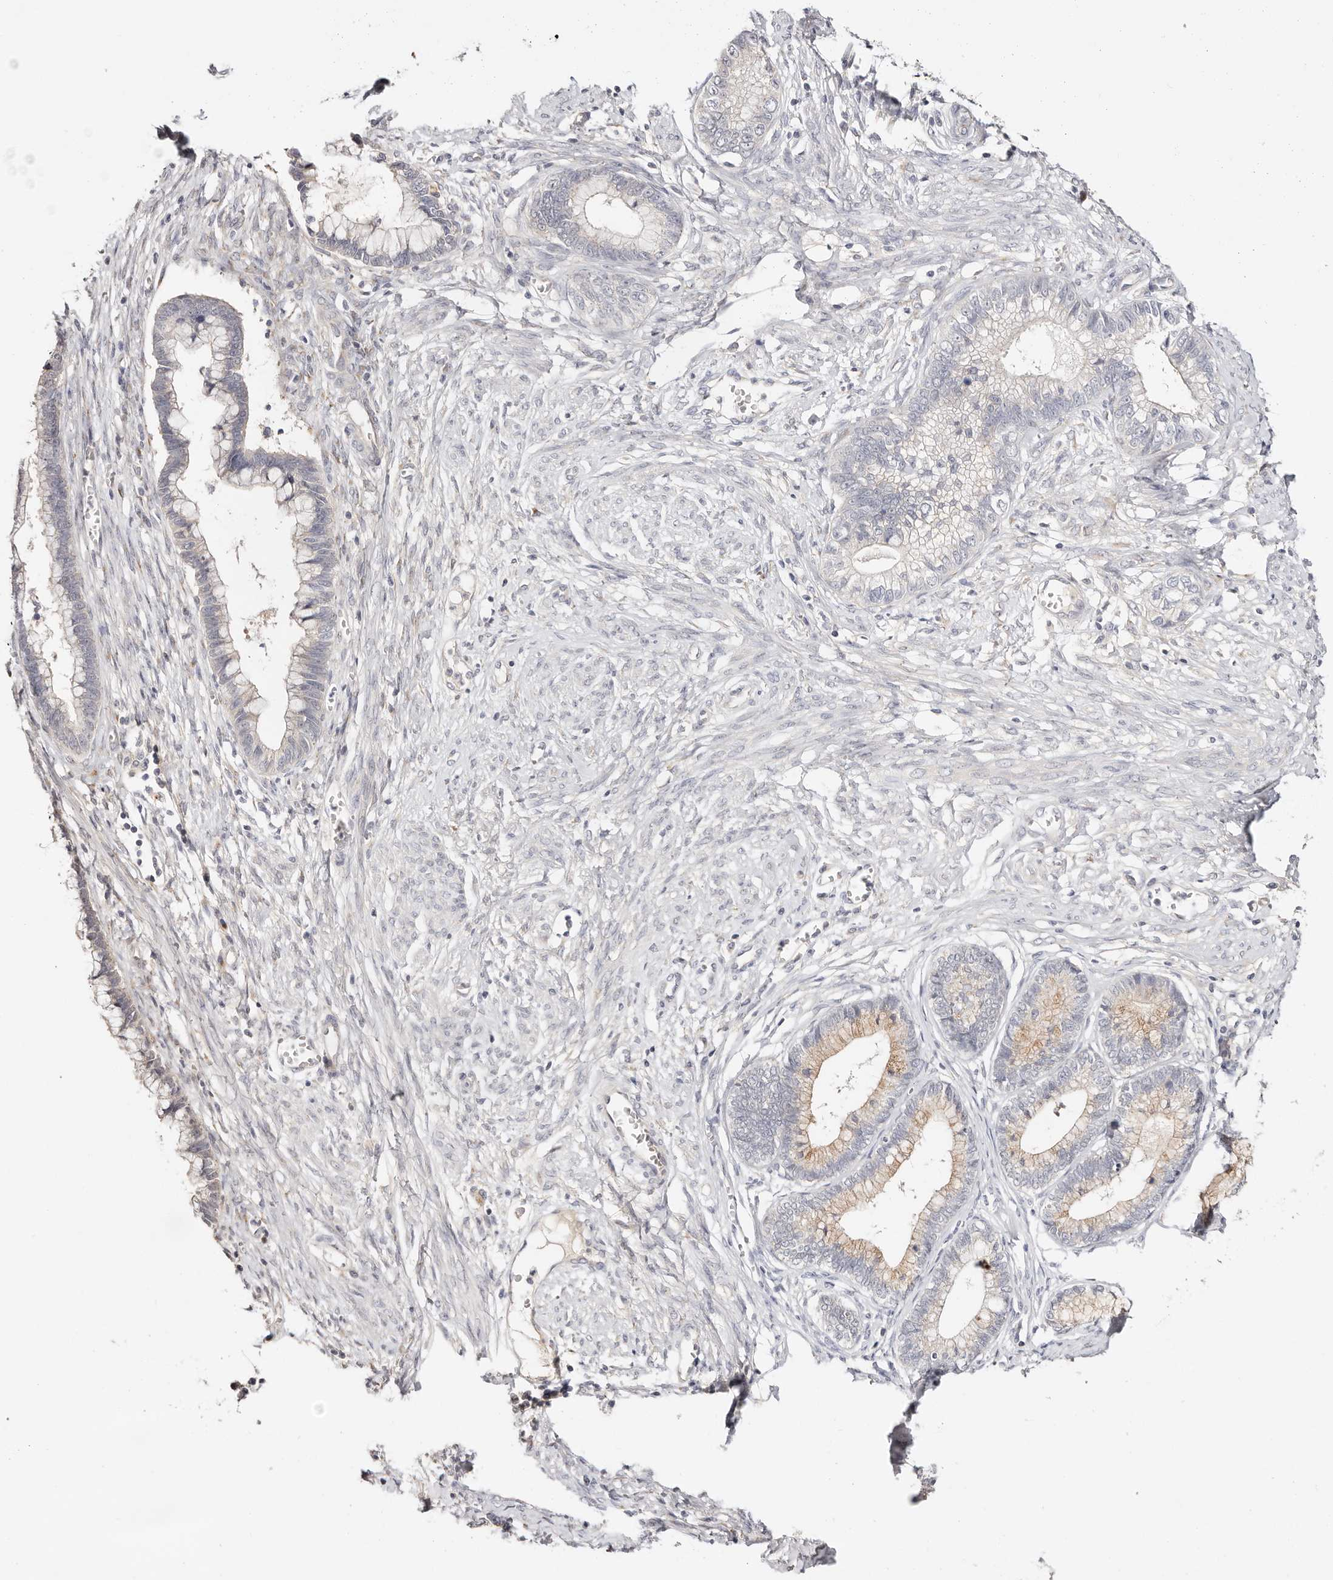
{"staining": {"intensity": "weak", "quantity": "<25%", "location": "cytoplasmic/membranous"}, "tissue": "cervical cancer", "cell_type": "Tumor cells", "image_type": "cancer", "snomed": [{"axis": "morphology", "description": "Adenocarcinoma, NOS"}, {"axis": "topography", "description": "Cervix"}], "caption": "Tumor cells show no significant positivity in cervical cancer.", "gene": "DNASE1", "patient": {"sex": "female", "age": 44}}